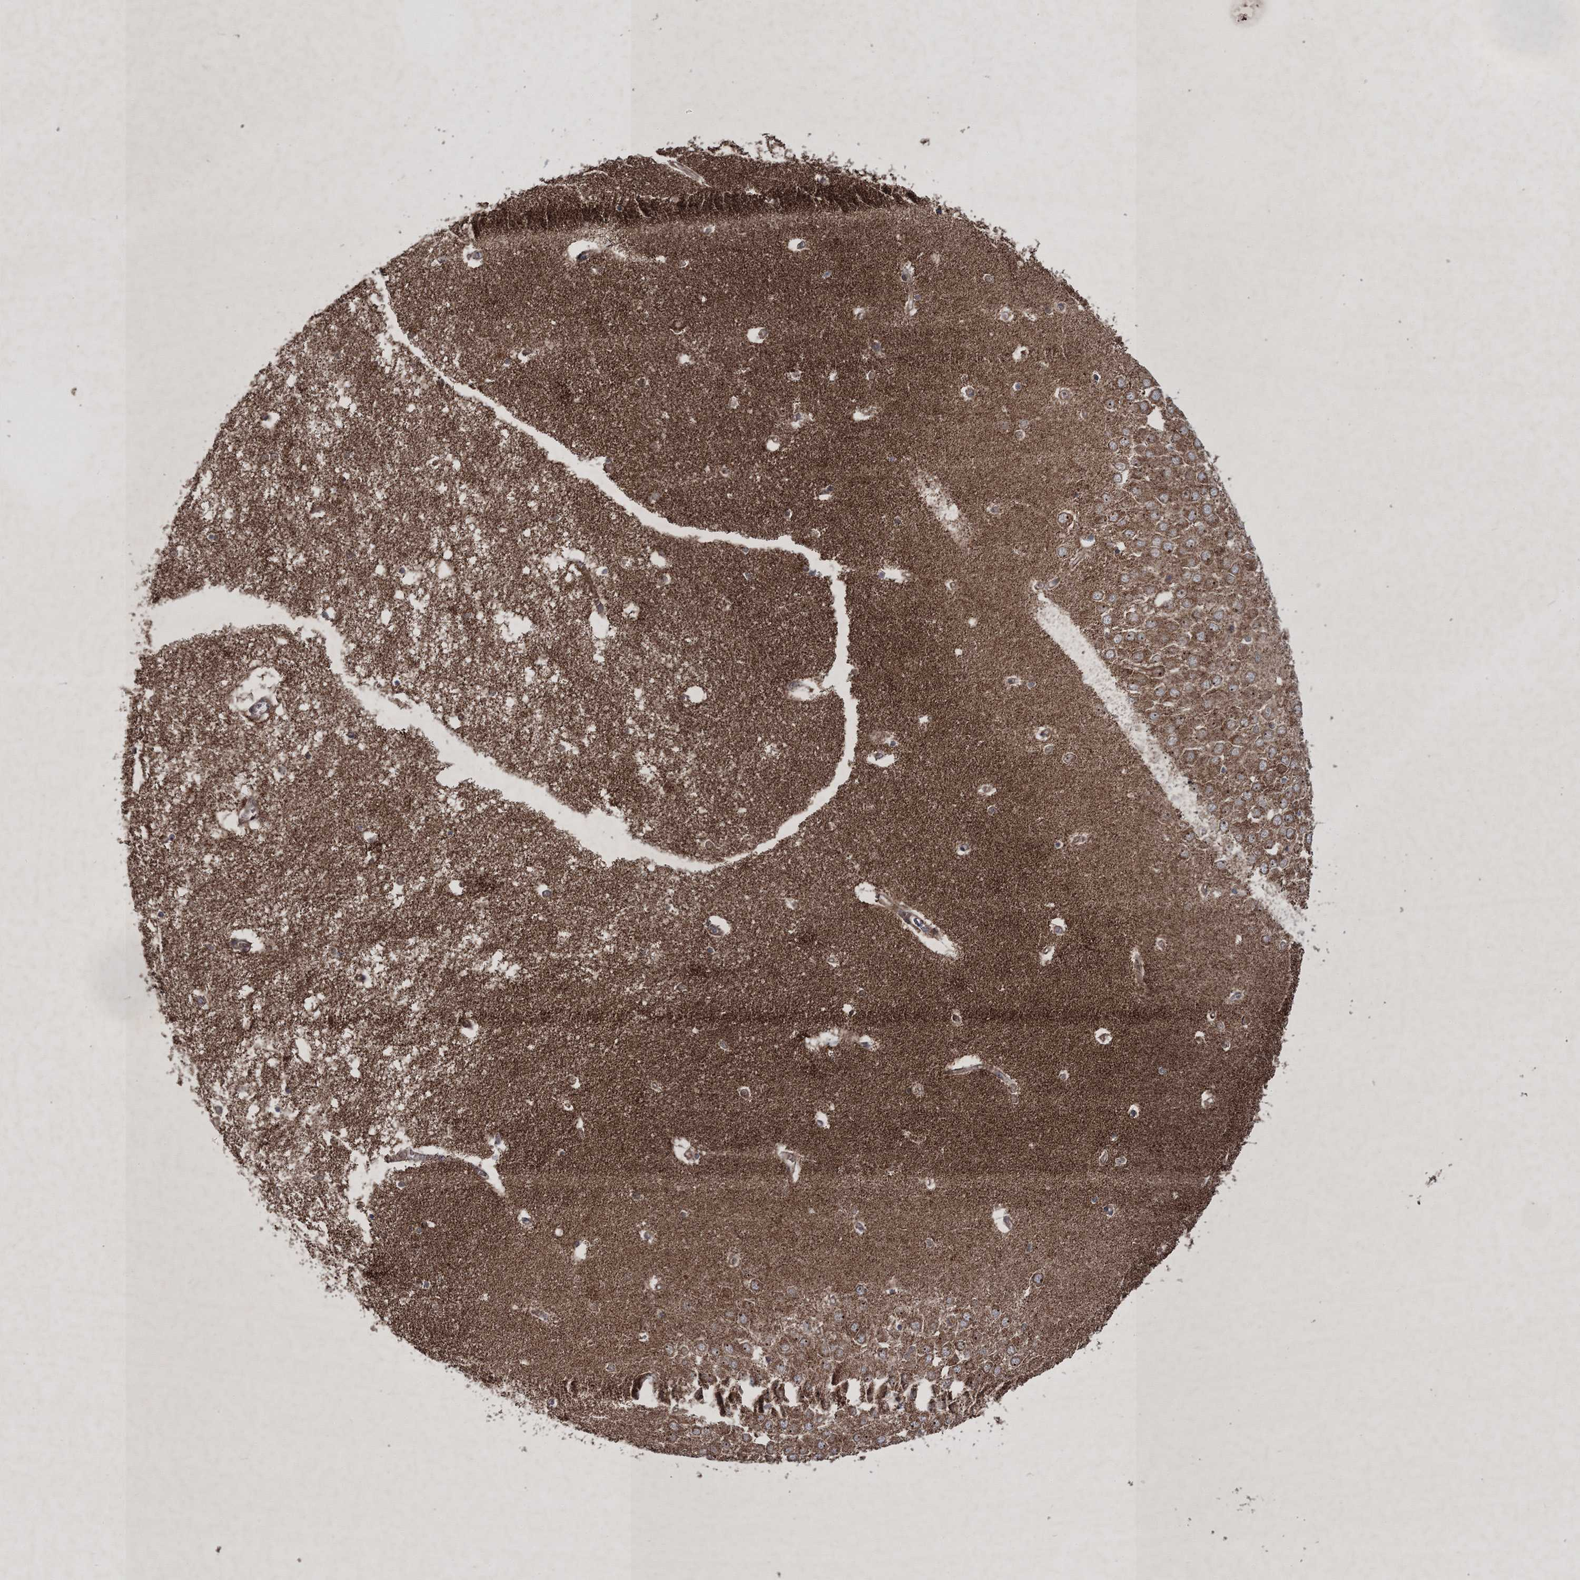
{"staining": {"intensity": "weak", "quantity": "<25%", "location": "cytoplasmic/membranous"}, "tissue": "hippocampus", "cell_type": "Glial cells", "image_type": "normal", "snomed": [{"axis": "morphology", "description": "Normal tissue, NOS"}, {"axis": "topography", "description": "Hippocampus"}], "caption": "Immunohistochemistry (IHC) photomicrograph of unremarkable human hippocampus stained for a protein (brown), which exhibits no expression in glial cells. The staining was performed using DAB to visualize the protein expression in brown, while the nuclei were stained in blue with hematoxylin (Magnification: 20x).", "gene": "SCRN3", "patient": {"sex": "male", "age": 70}}